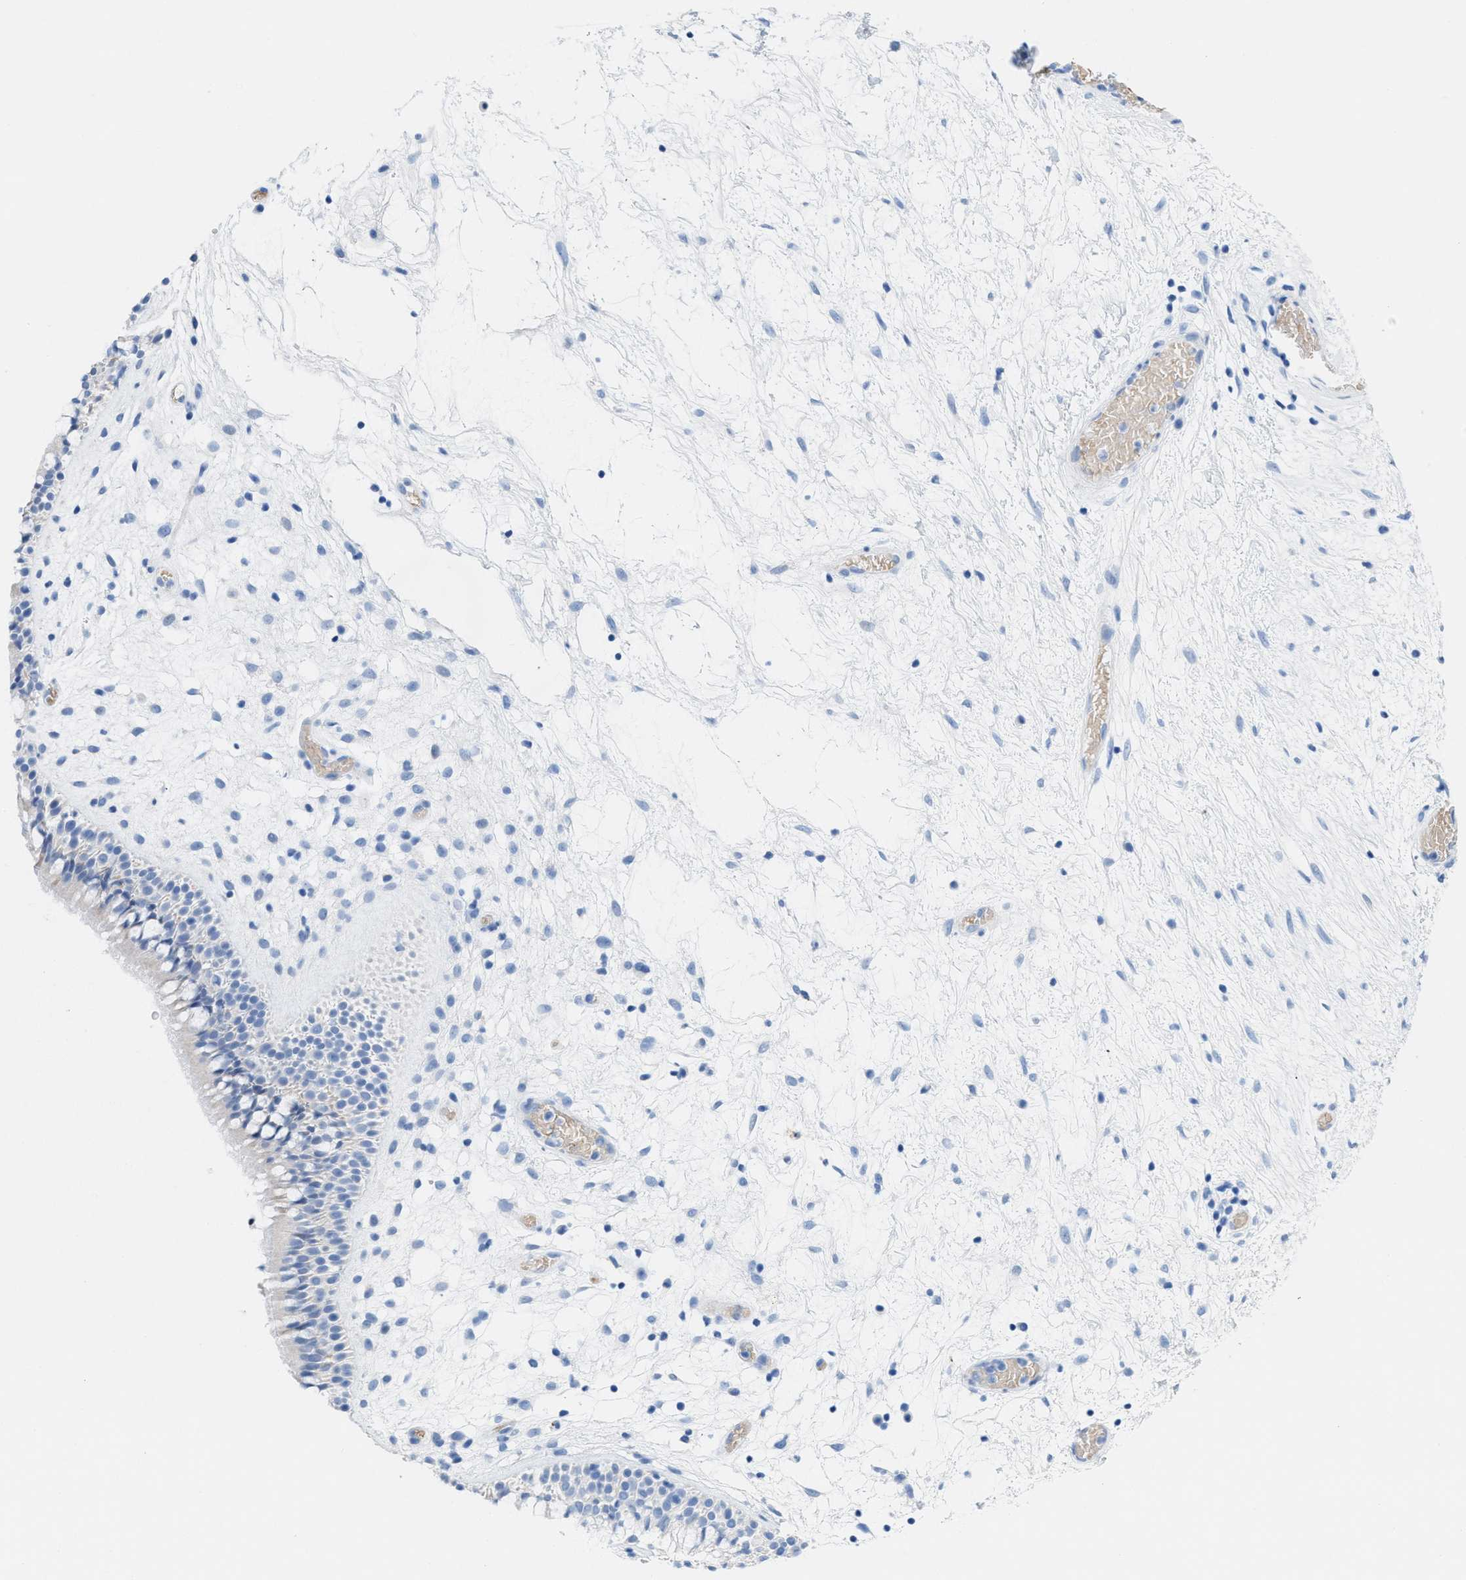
{"staining": {"intensity": "negative", "quantity": "none", "location": "none"}, "tissue": "nasopharynx", "cell_type": "Respiratory epithelial cells", "image_type": "normal", "snomed": [{"axis": "morphology", "description": "Normal tissue, NOS"}, {"axis": "morphology", "description": "Inflammation, NOS"}, {"axis": "topography", "description": "Nasopharynx"}], "caption": "Protein analysis of normal nasopharynx shows no significant staining in respiratory epithelial cells.", "gene": "ANKFN1", "patient": {"sex": "male", "age": 48}}